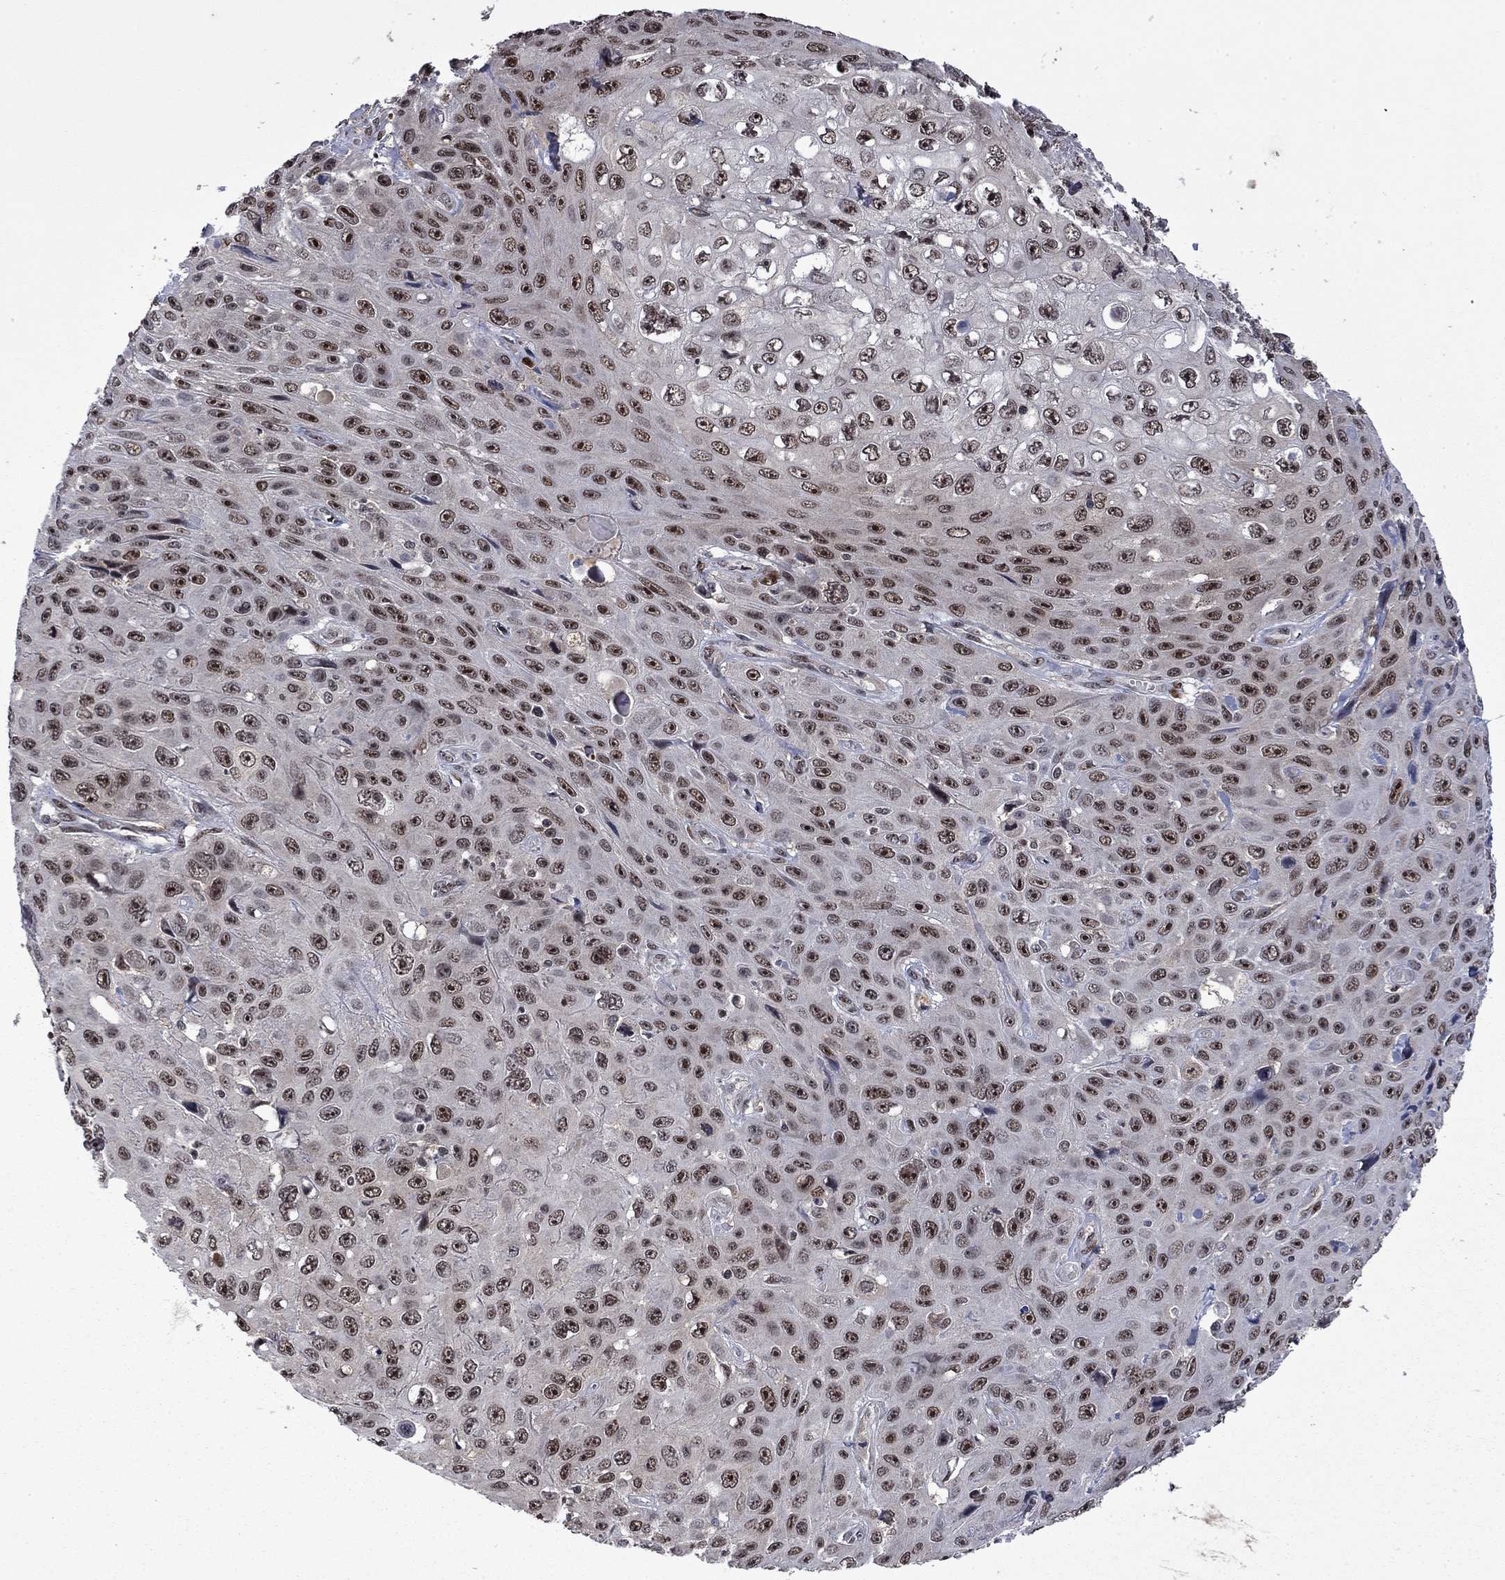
{"staining": {"intensity": "moderate", "quantity": ">75%", "location": "nuclear"}, "tissue": "skin cancer", "cell_type": "Tumor cells", "image_type": "cancer", "snomed": [{"axis": "morphology", "description": "Squamous cell carcinoma, NOS"}, {"axis": "topography", "description": "Skin"}], "caption": "The immunohistochemical stain highlights moderate nuclear expression in tumor cells of skin cancer (squamous cell carcinoma) tissue.", "gene": "FBL", "patient": {"sex": "male", "age": 82}}